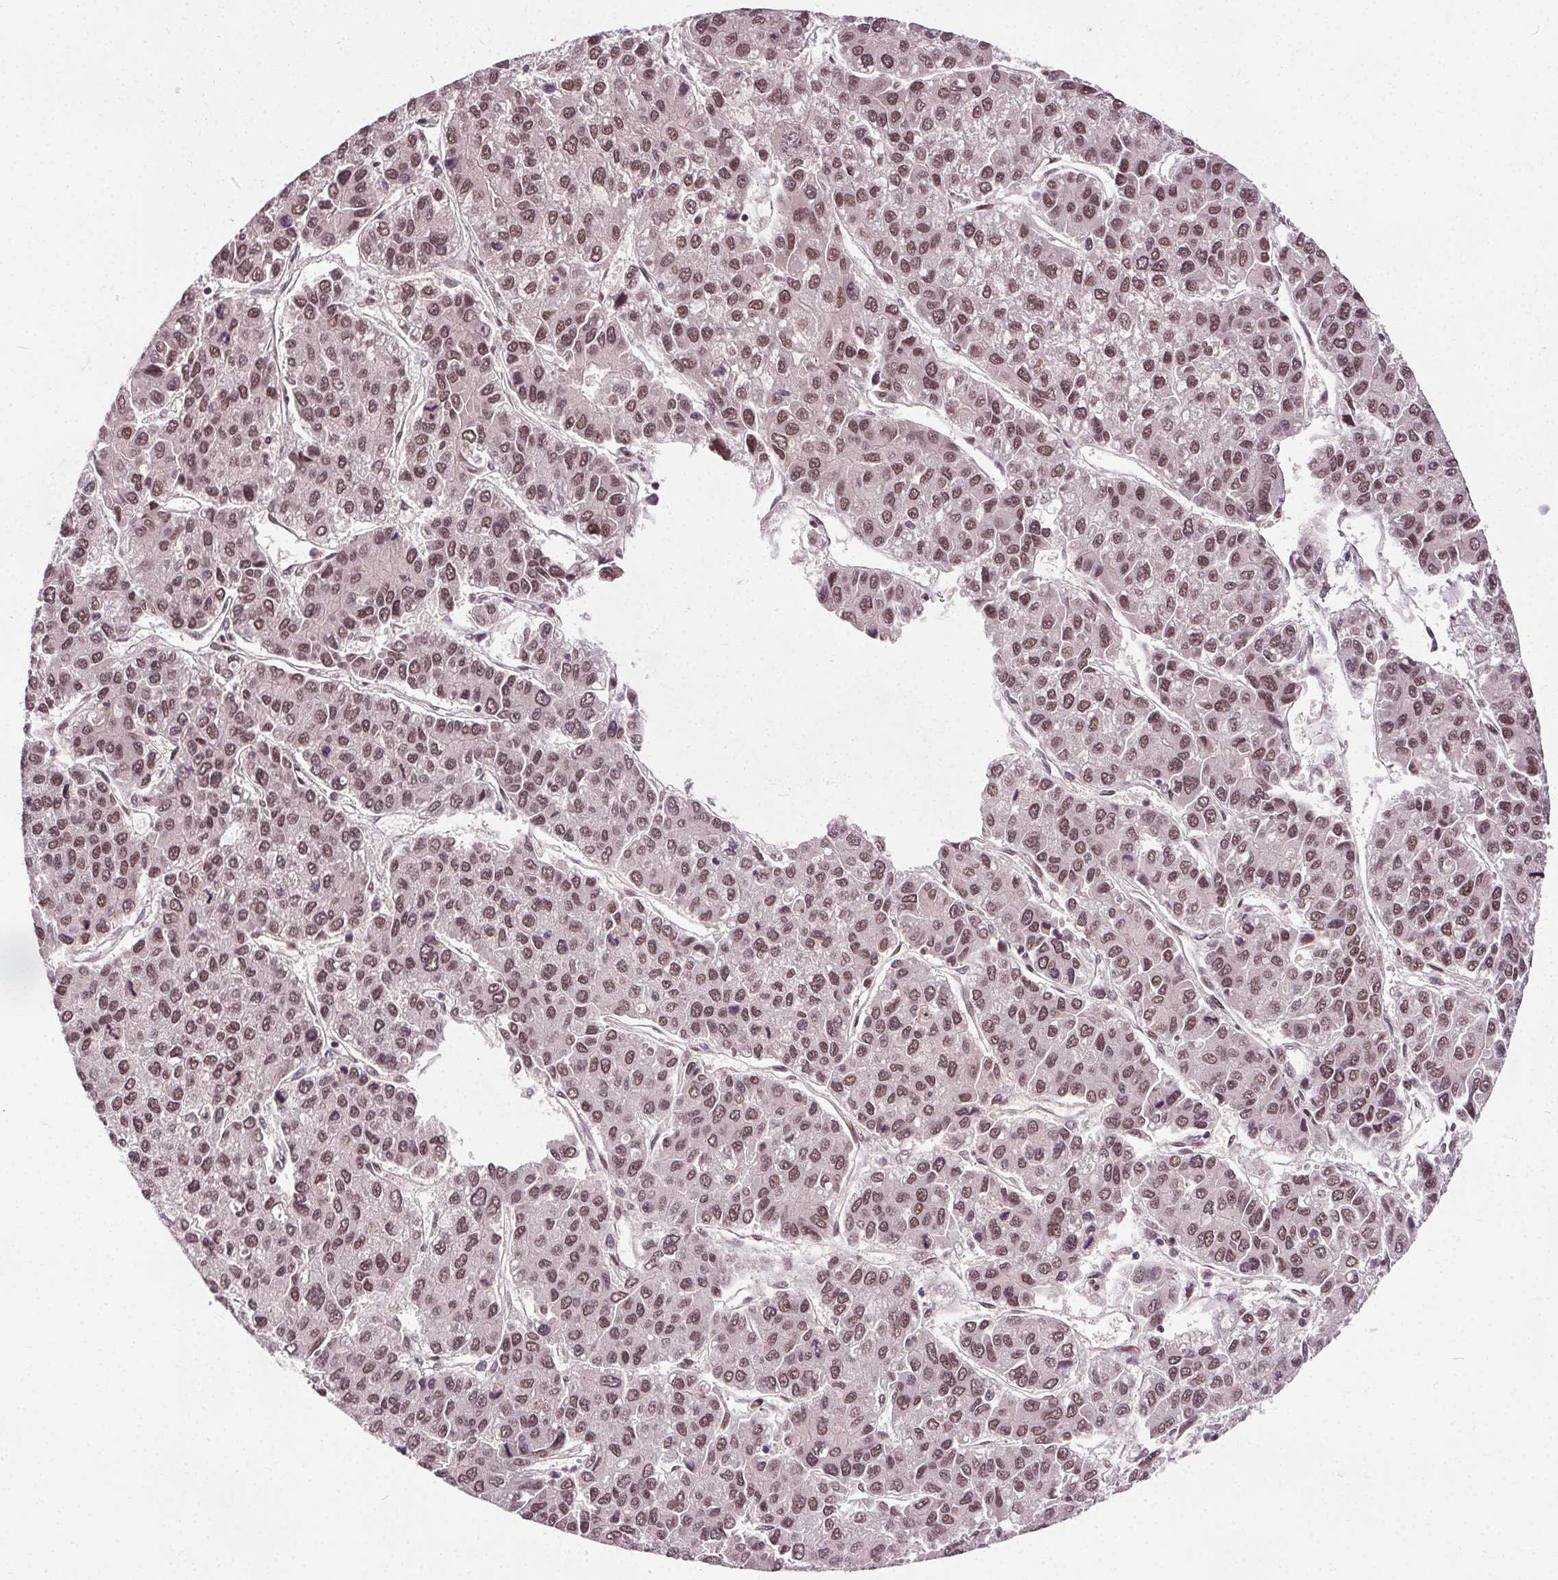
{"staining": {"intensity": "moderate", "quantity": ">75%", "location": "nuclear"}, "tissue": "liver cancer", "cell_type": "Tumor cells", "image_type": "cancer", "snomed": [{"axis": "morphology", "description": "Carcinoma, Hepatocellular, NOS"}, {"axis": "topography", "description": "Liver"}], "caption": "Protein analysis of liver cancer (hepatocellular carcinoma) tissue demonstrates moderate nuclear expression in approximately >75% of tumor cells. The protein is shown in brown color, while the nuclei are stained blue.", "gene": "MED6", "patient": {"sex": "female", "age": 66}}